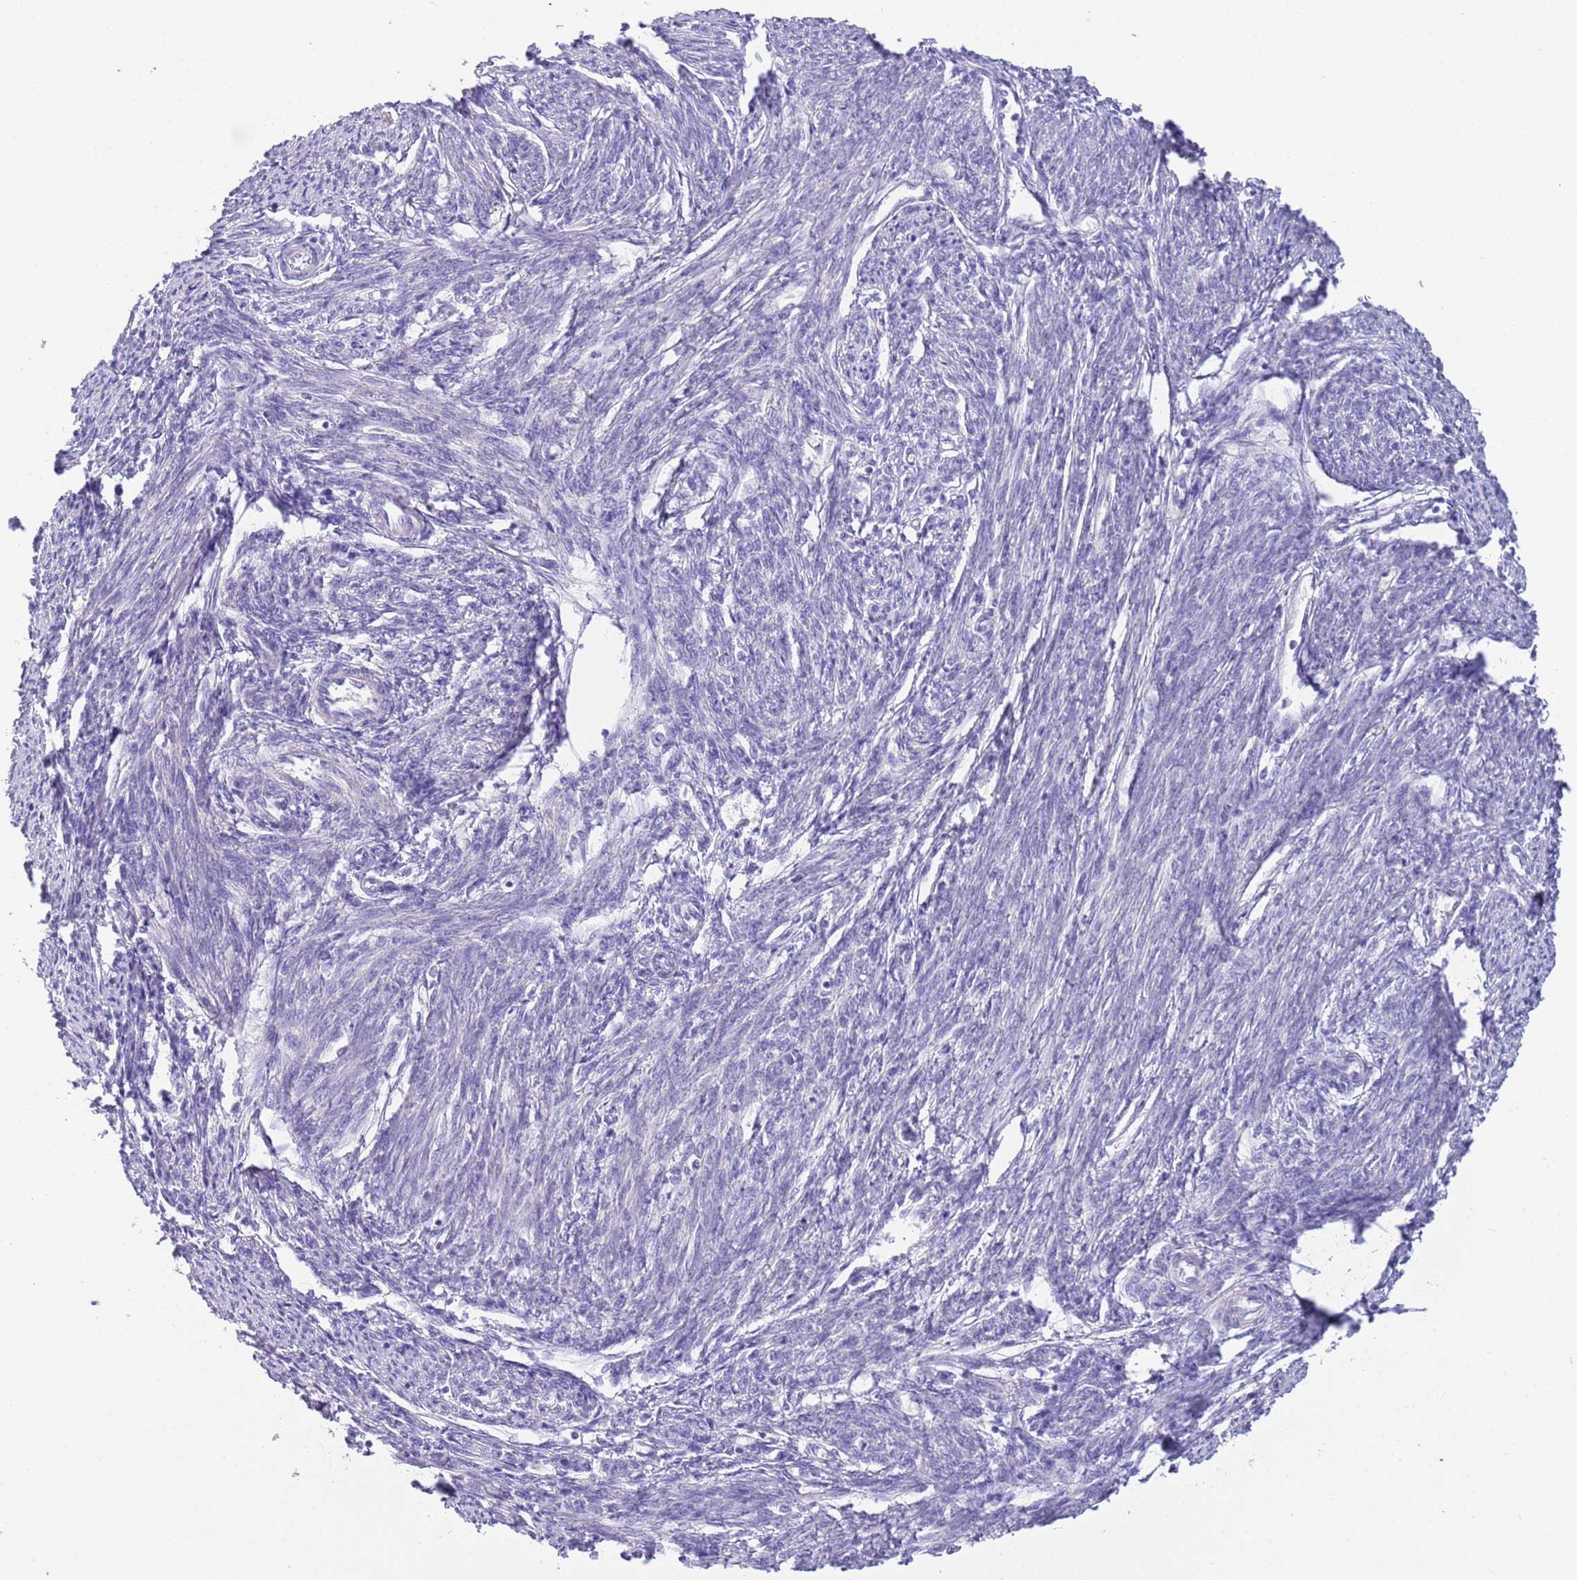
{"staining": {"intensity": "negative", "quantity": "none", "location": "none"}, "tissue": "smooth muscle", "cell_type": "Smooth muscle cells", "image_type": "normal", "snomed": [{"axis": "morphology", "description": "Normal tissue, NOS"}, {"axis": "topography", "description": "Smooth muscle"}, {"axis": "topography", "description": "Uterus"}], "caption": "Immunohistochemistry (IHC) photomicrograph of normal human smooth muscle stained for a protein (brown), which demonstrates no positivity in smooth muscle cells. (Stains: DAB (3,3'-diaminobenzidine) IHC with hematoxylin counter stain, Microscopy: brightfield microscopy at high magnification).", "gene": "IGFL4", "patient": {"sex": "female", "age": 59}}